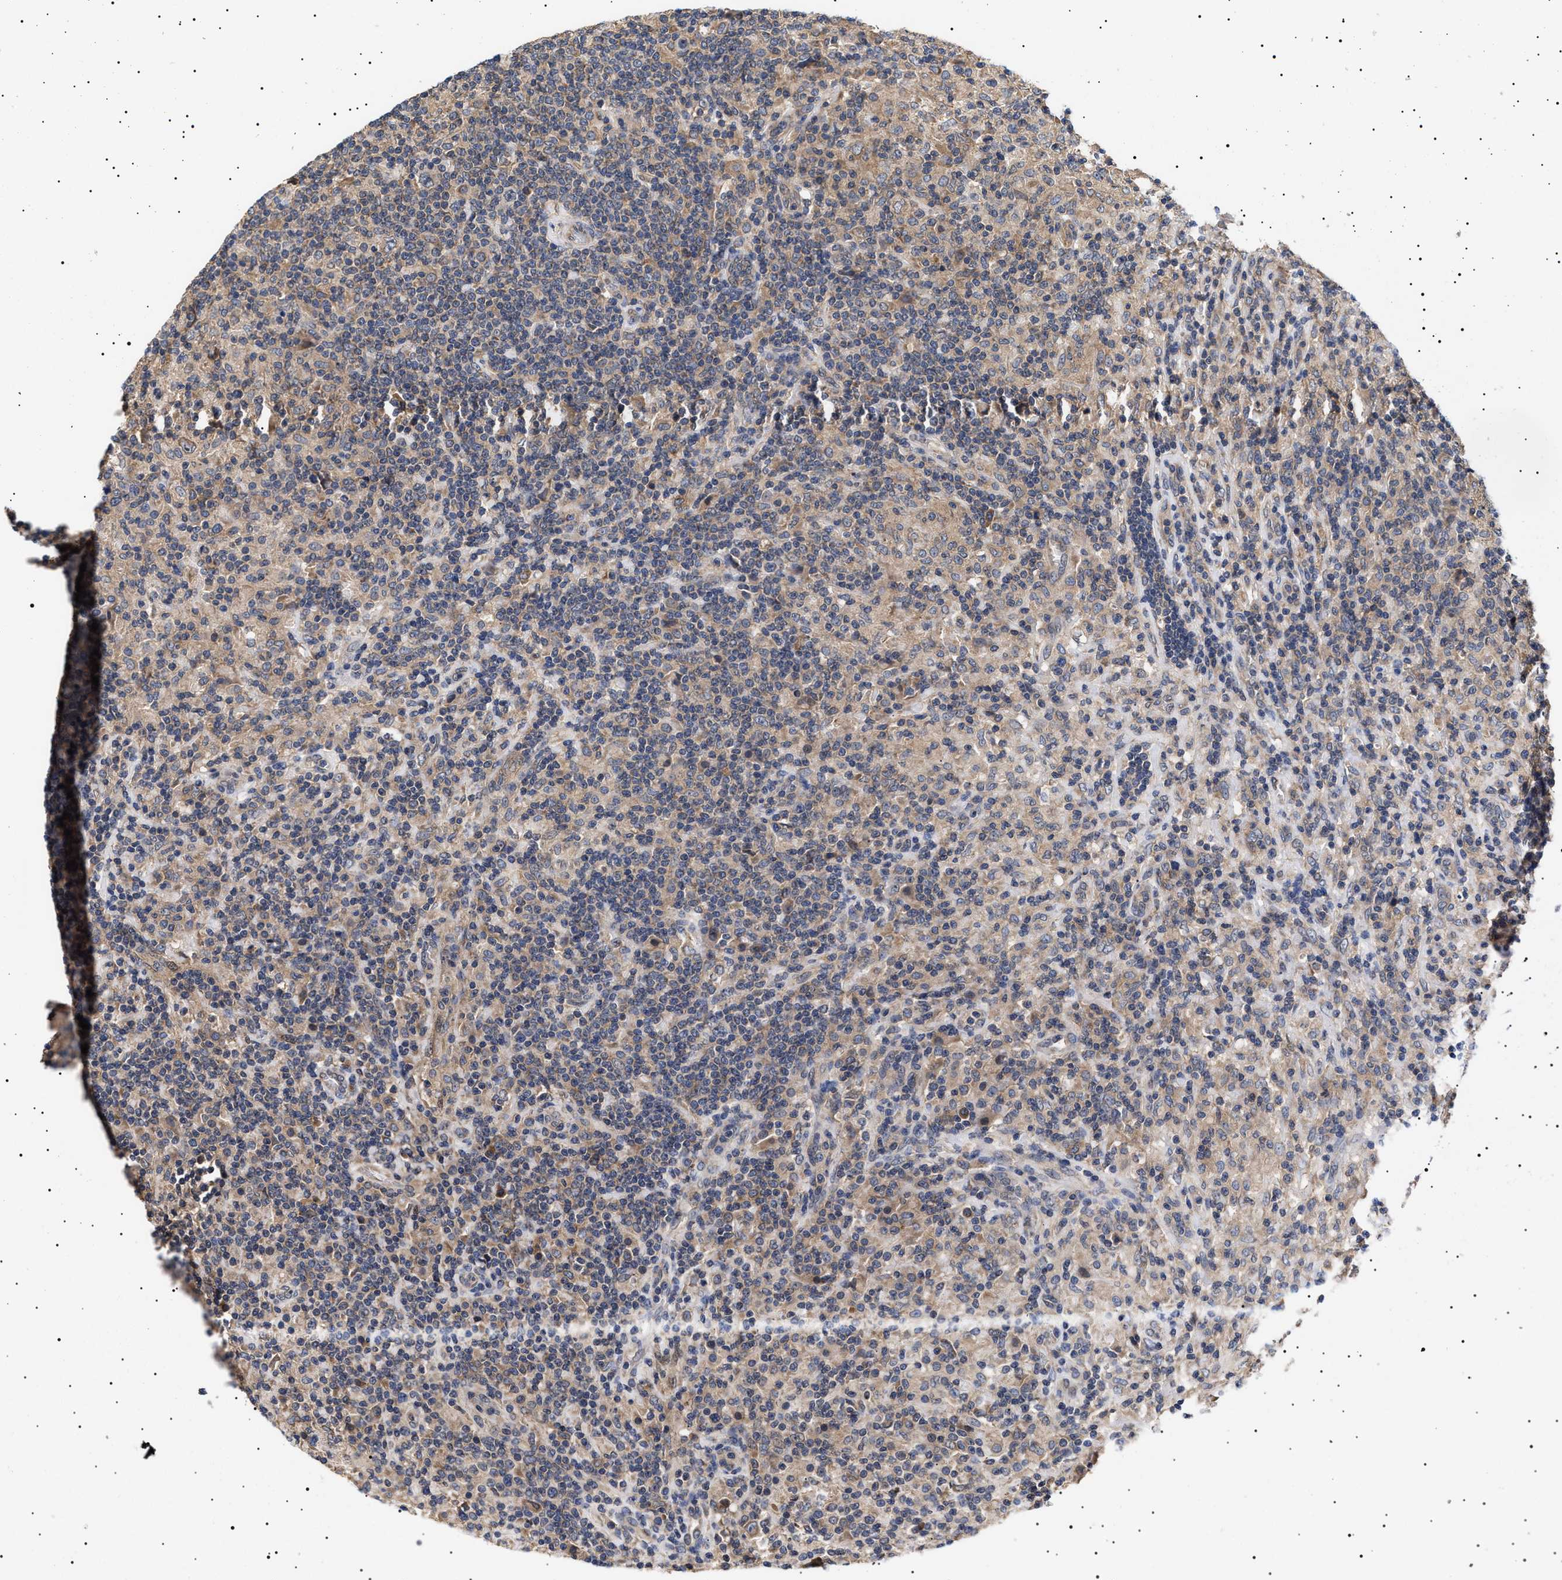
{"staining": {"intensity": "weak", "quantity": "25%-75%", "location": "cytoplasmic/membranous"}, "tissue": "lymphoma", "cell_type": "Tumor cells", "image_type": "cancer", "snomed": [{"axis": "morphology", "description": "Hodgkin's disease, NOS"}, {"axis": "topography", "description": "Lymph node"}], "caption": "Human lymphoma stained for a protein (brown) shows weak cytoplasmic/membranous positive expression in about 25%-75% of tumor cells.", "gene": "KRBA1", "patient": {"sex": "male", "age": 70}}